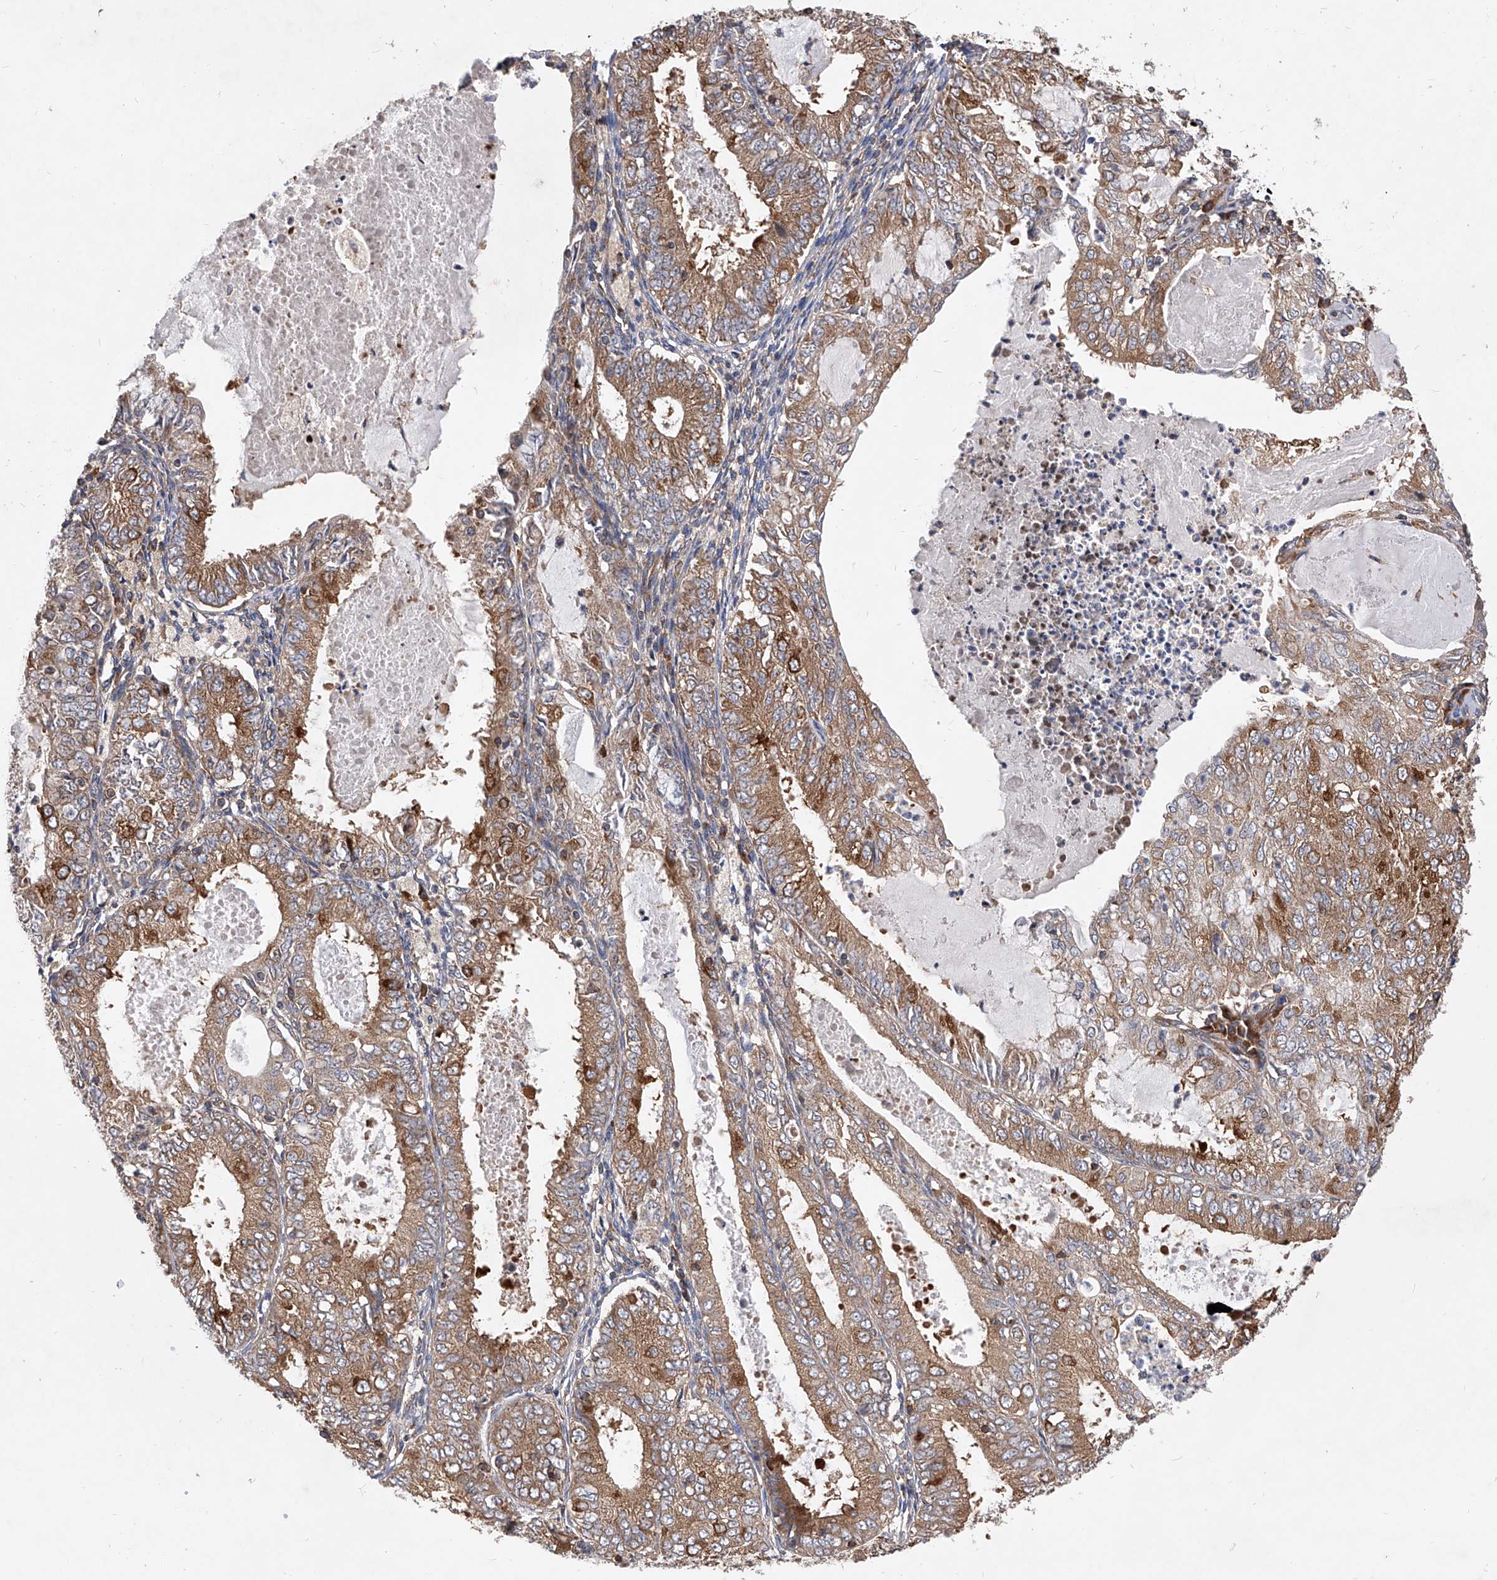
{"staining": {"intensity": "moderate", "quantity": ">75%", "location": "cytoplasmic/membranous"}, "tissue": "endometrial cancer", "cell_type": "Tumor cells", "image_type": "cancer", "snomed": [{"axis": "morphology", "description": "Adenocarcinoma, NOS"}, {"axis": "topography", "description": "Endometrium"}], "caption": "This is a histology image of immunohistochemistry (IHC) staining of endometrial adenocarcinoma, which shows moderate staining in the cytoplasmic/membranous of tumor cells.", "gene": "CFAP410", "patient": {"sex": "female", "age": 57}}